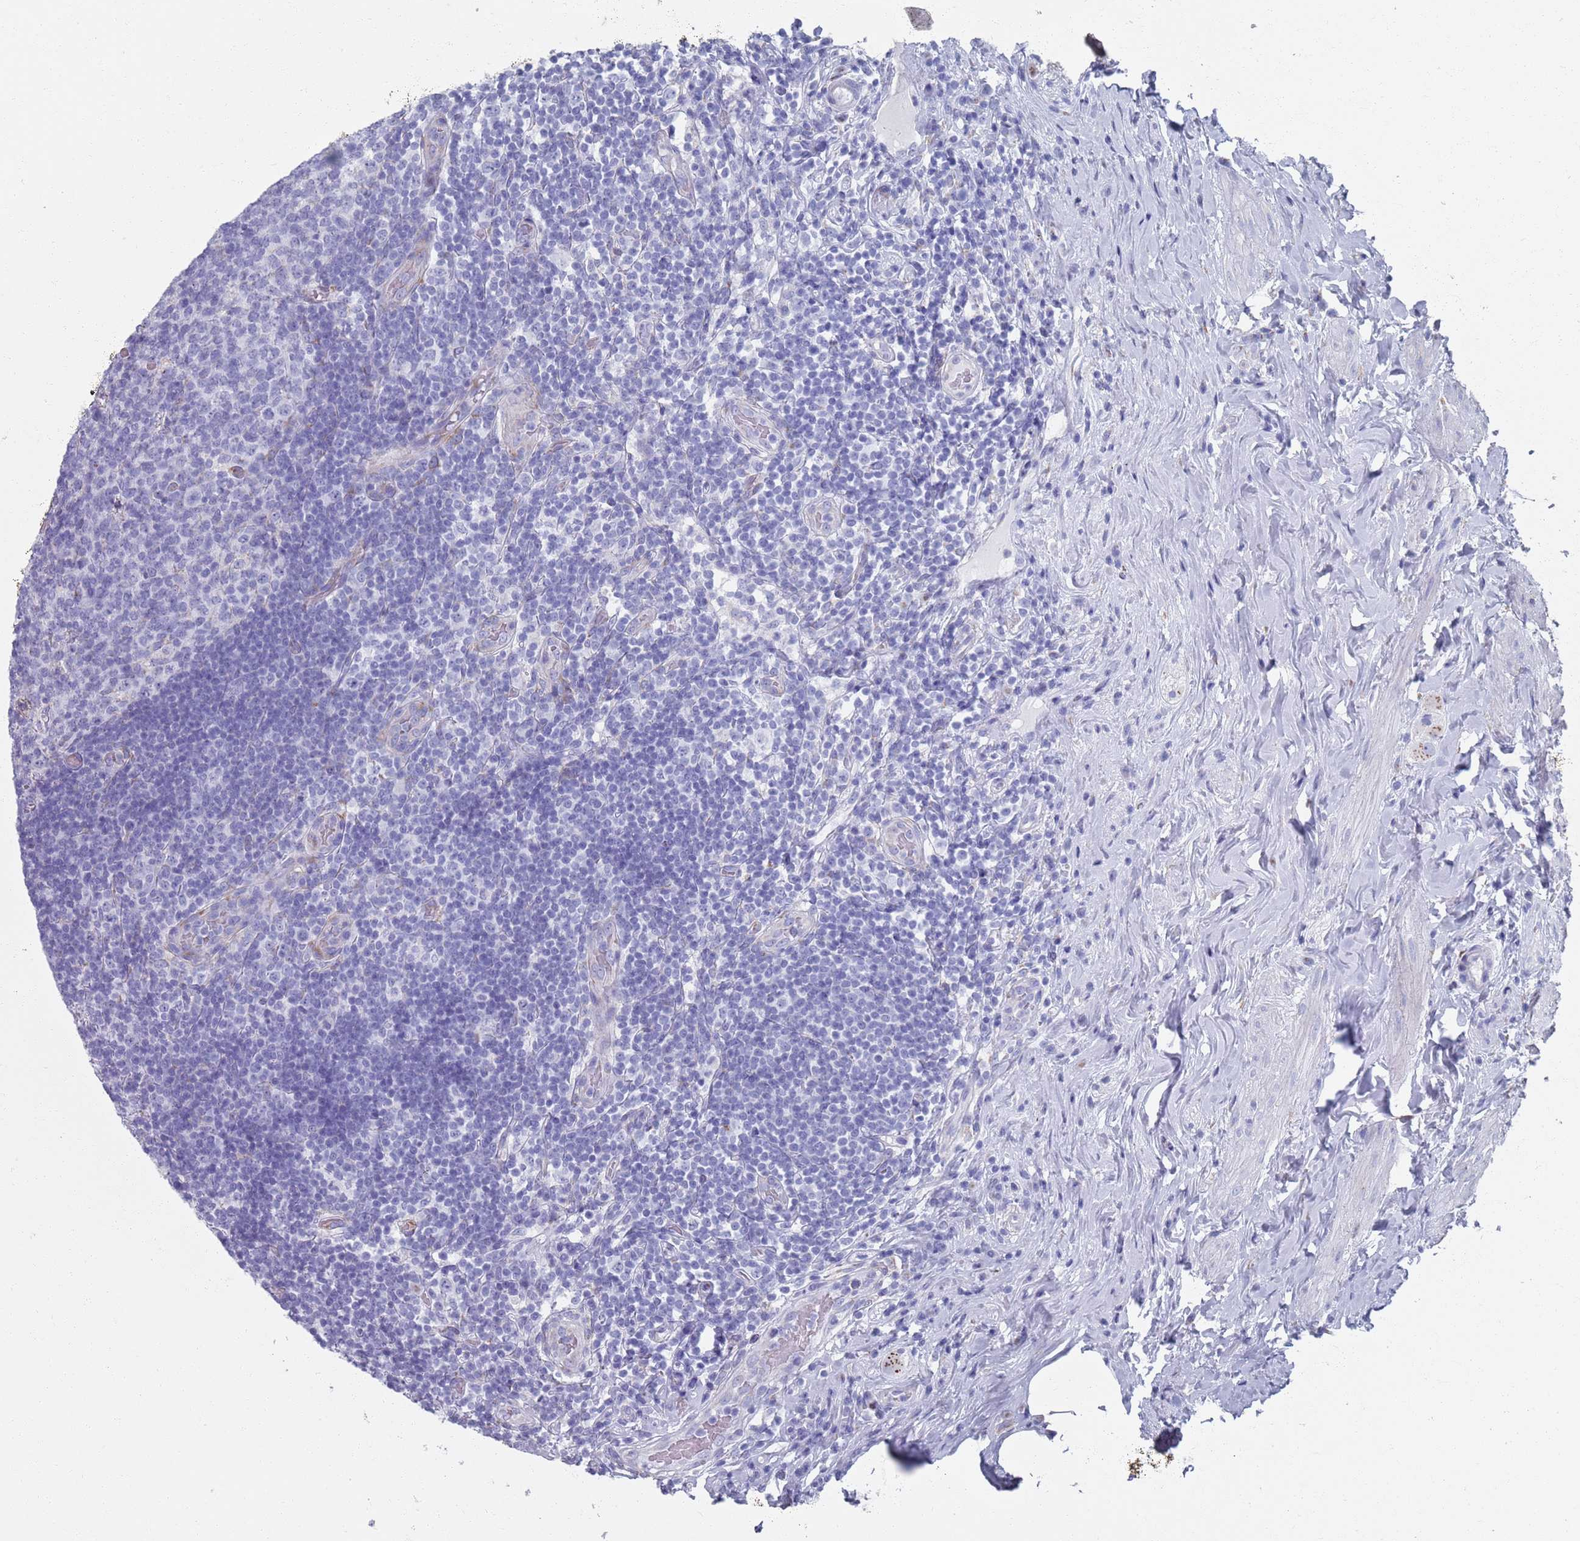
{"staining": {"intensity": "moderate", "quantity": "25%-75%", "location": "cytoplasmic/membranous"}, "tissue": "appendix", "cell_type": "Glandular cells", "image_type": "normal", "snomed": [{"axis": "morphology", "description": "Normal tissue, NOS"}, {"axis": "topography", "description": "Appendix"}], "caption": "The photomicrograph shows immunohistochemical staining of normal appendix. There is moderate cytoplasmic/membranous staining is appreciated in about 25%-75% of glandular cells.", "gene": "PLOD1", "patient": {"sex": "female", "age": 43}}